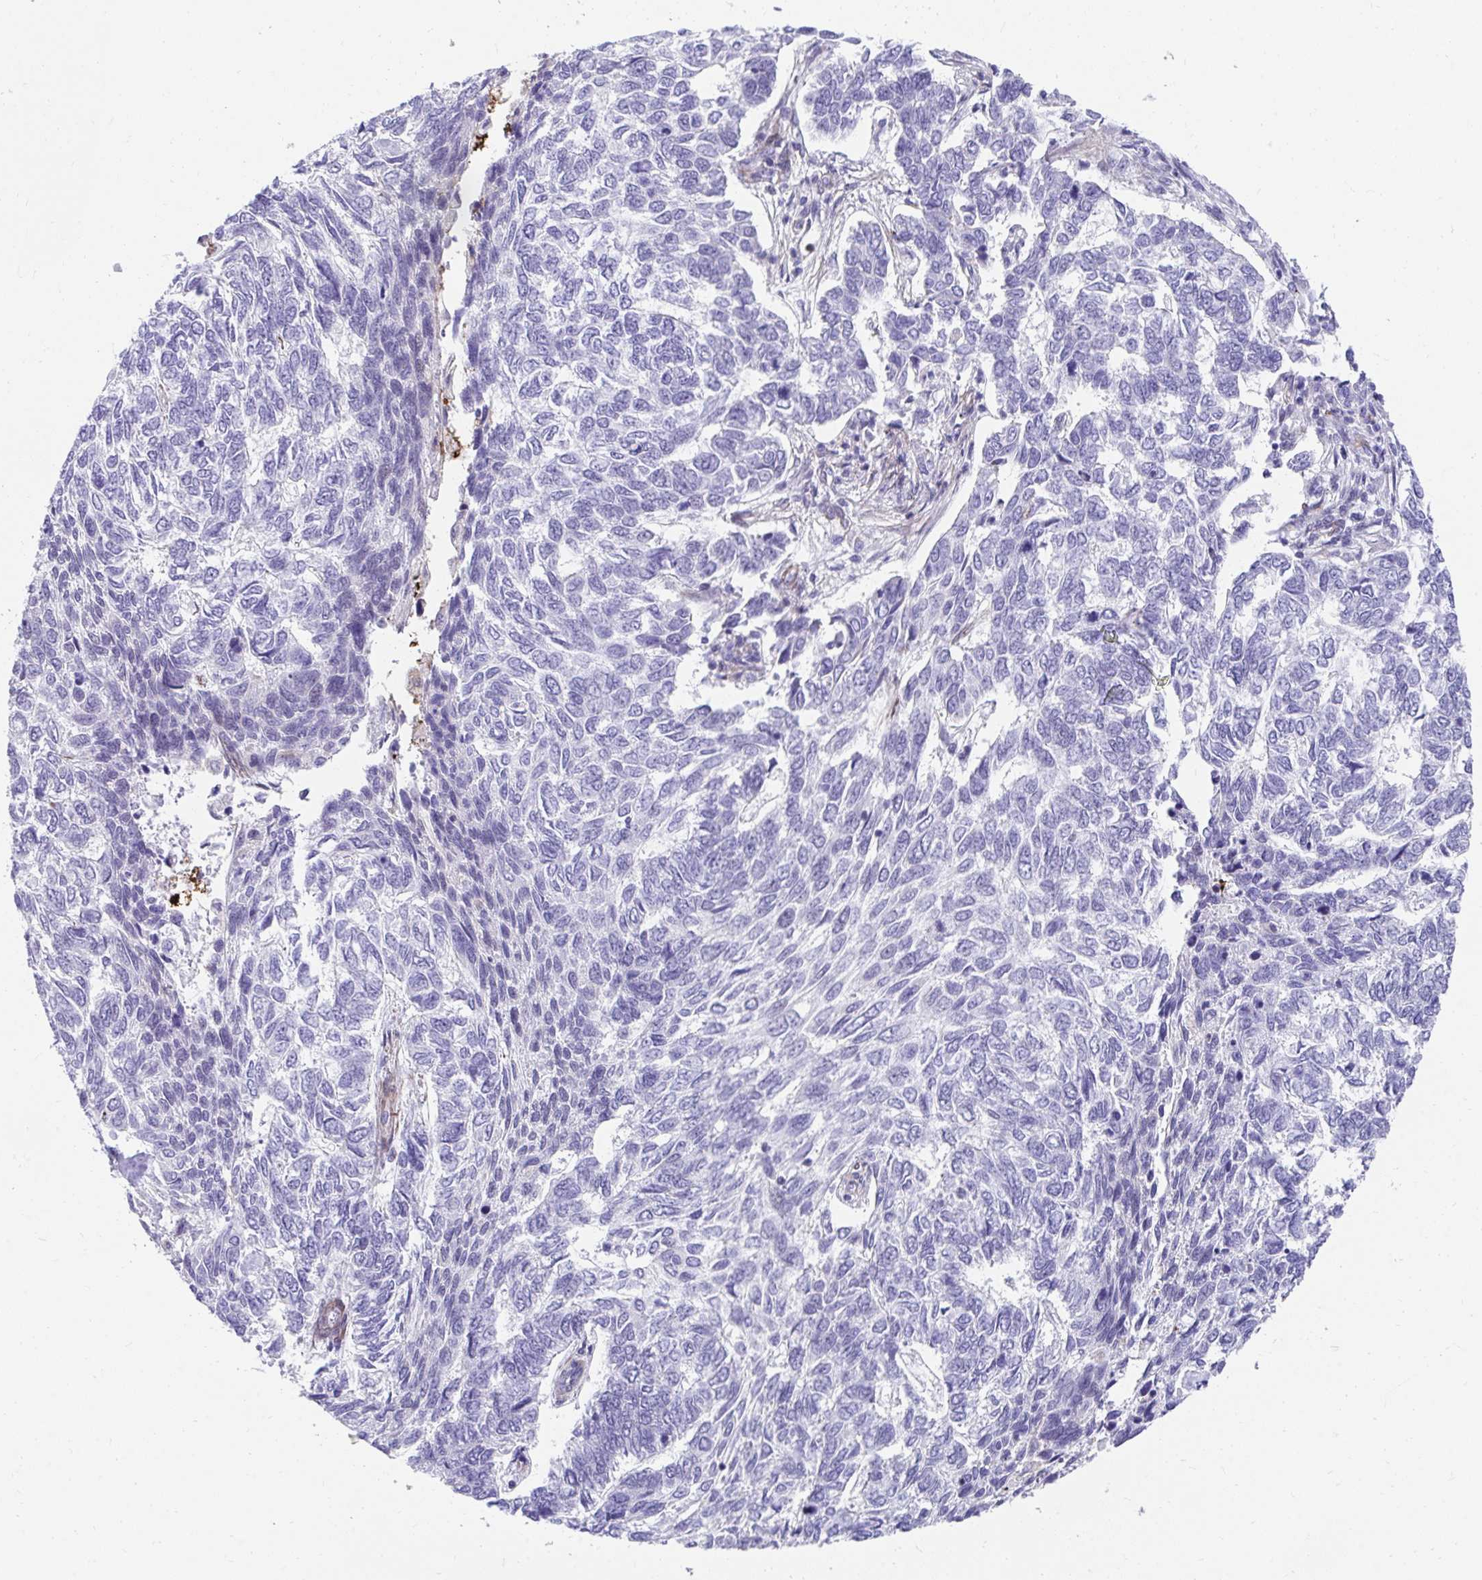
{"staining": {"intensity": "negative", "quantity": "none", "location": "none"}, "tissue": "skin cancer", "cell_type": "Tumor cells", "image_type": "cancer", "snomed": [{"axis": "morphology", "description": "Basal cell carcinoma"}, {"axis": "topography", "description": "Skin"}], "caption": "High power microscopy micrograph of an IHC micrograph of basal cell carcinoma (skin), revealing no significant staining in tumor cells. (DAB immunohistochemistry (IHC), high magnification).", "gene": "CSTB", "patient": {"sex": "female", "age": 65}}